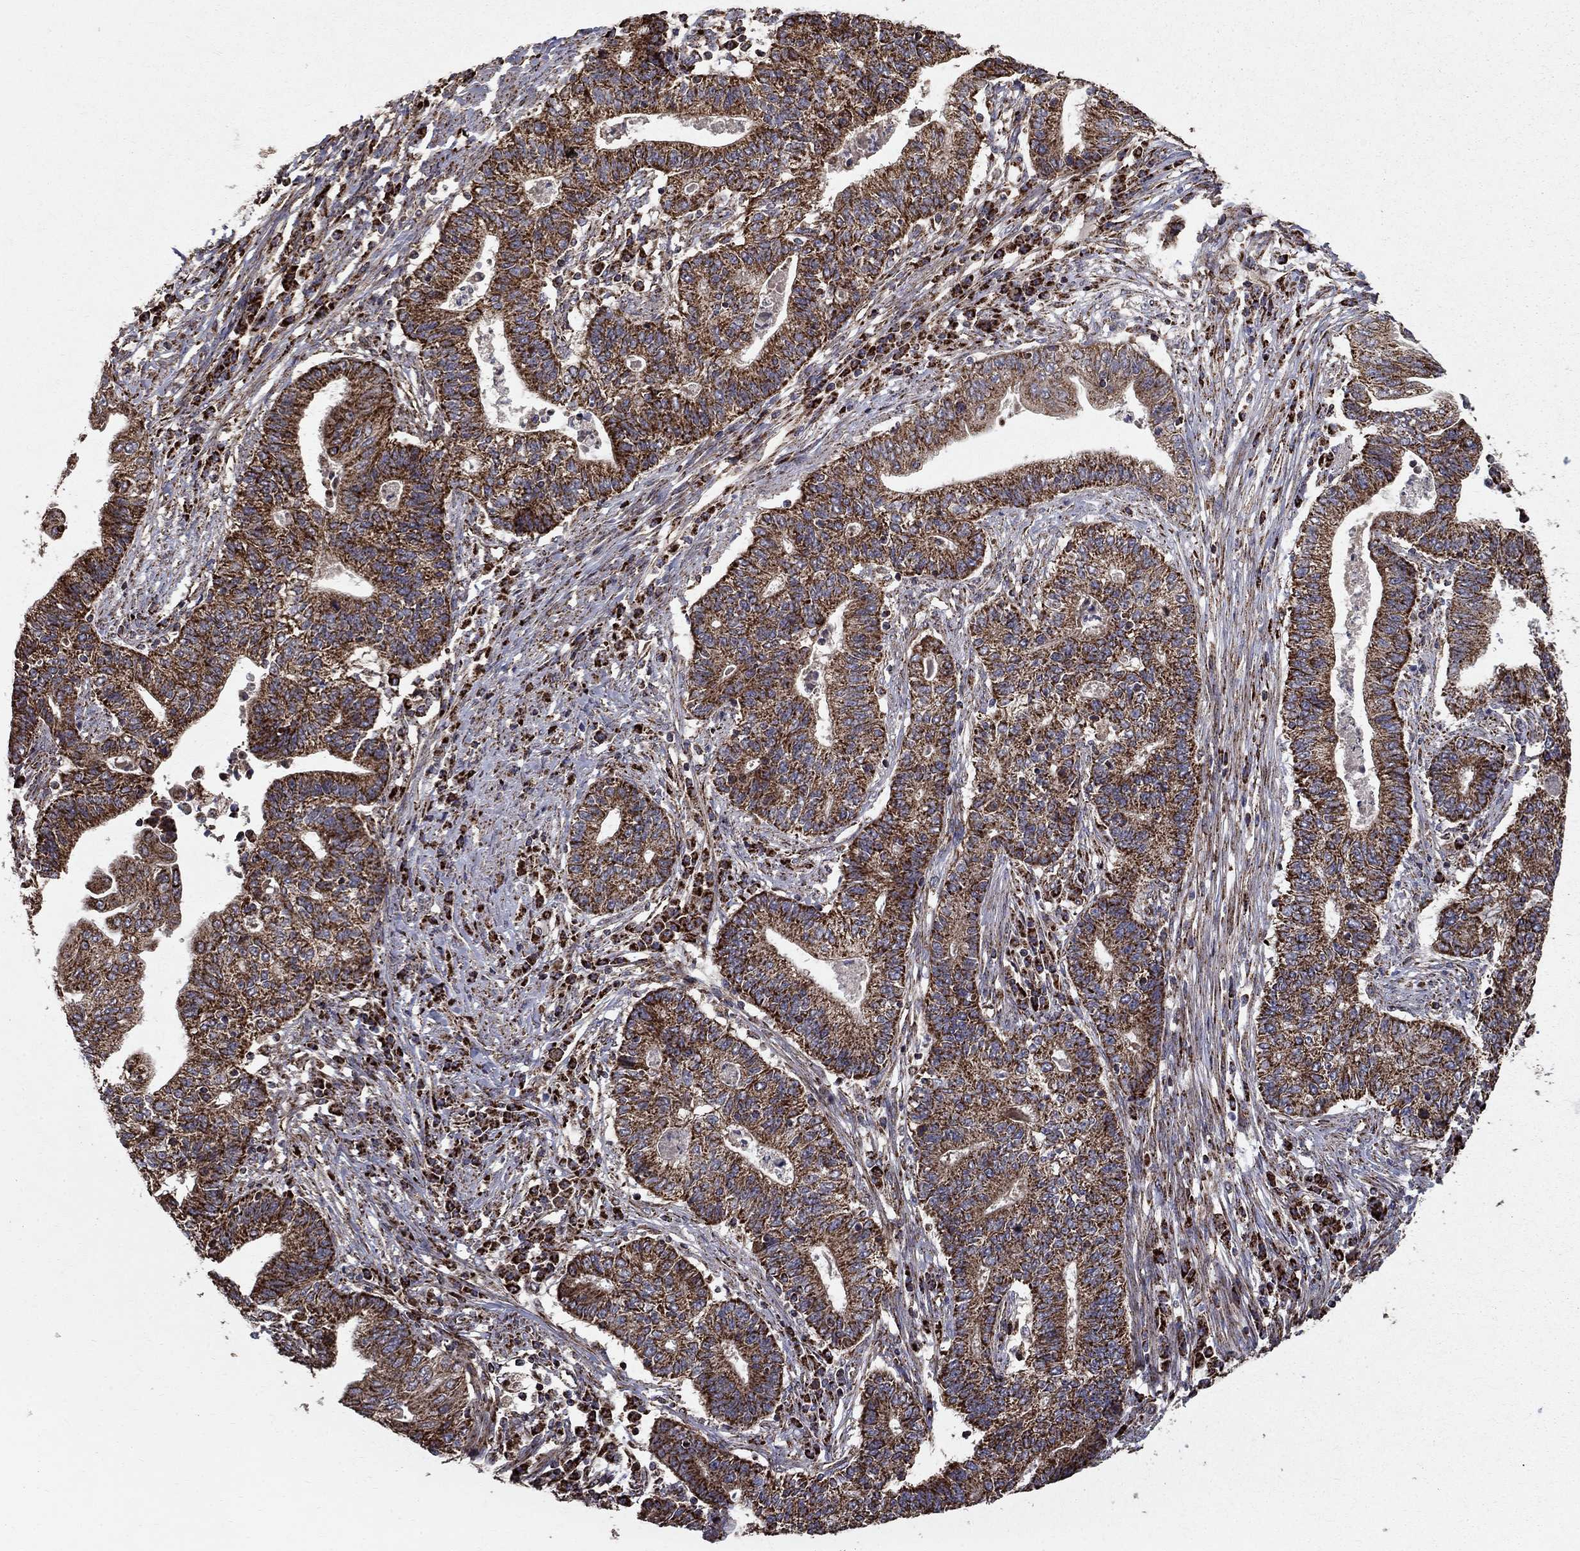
{"staining": {"intensity": "strong", "quantity": ">75%", "location": "cytoplasmic/membranous"}, "tissue": "endometrial cancer", "cell_type": "Tumor cells", "image_type": "cancer", "snomed": [{"axis": "morphology", "description": "Adenocarcinoma, NOS"}, {"axis": "topography", "description": "Uterus"}, {"axis": "topography", "description": "Endometrium"}], "caption": "High-power microscopy captured an immunohistochemistry (IHC) histopathology image of endometrial cancer, revealing strong cytoplasmic/membranous positivity in approximately >75% of tumor cells. The staining was performed using DAB to visualize the protein expression in brown, while the nuclei were stained in blue with hematoxylin (Magnification: 20x).", "gene": "NDUFS8", "patient": {"sex": "female", "age": 54}}